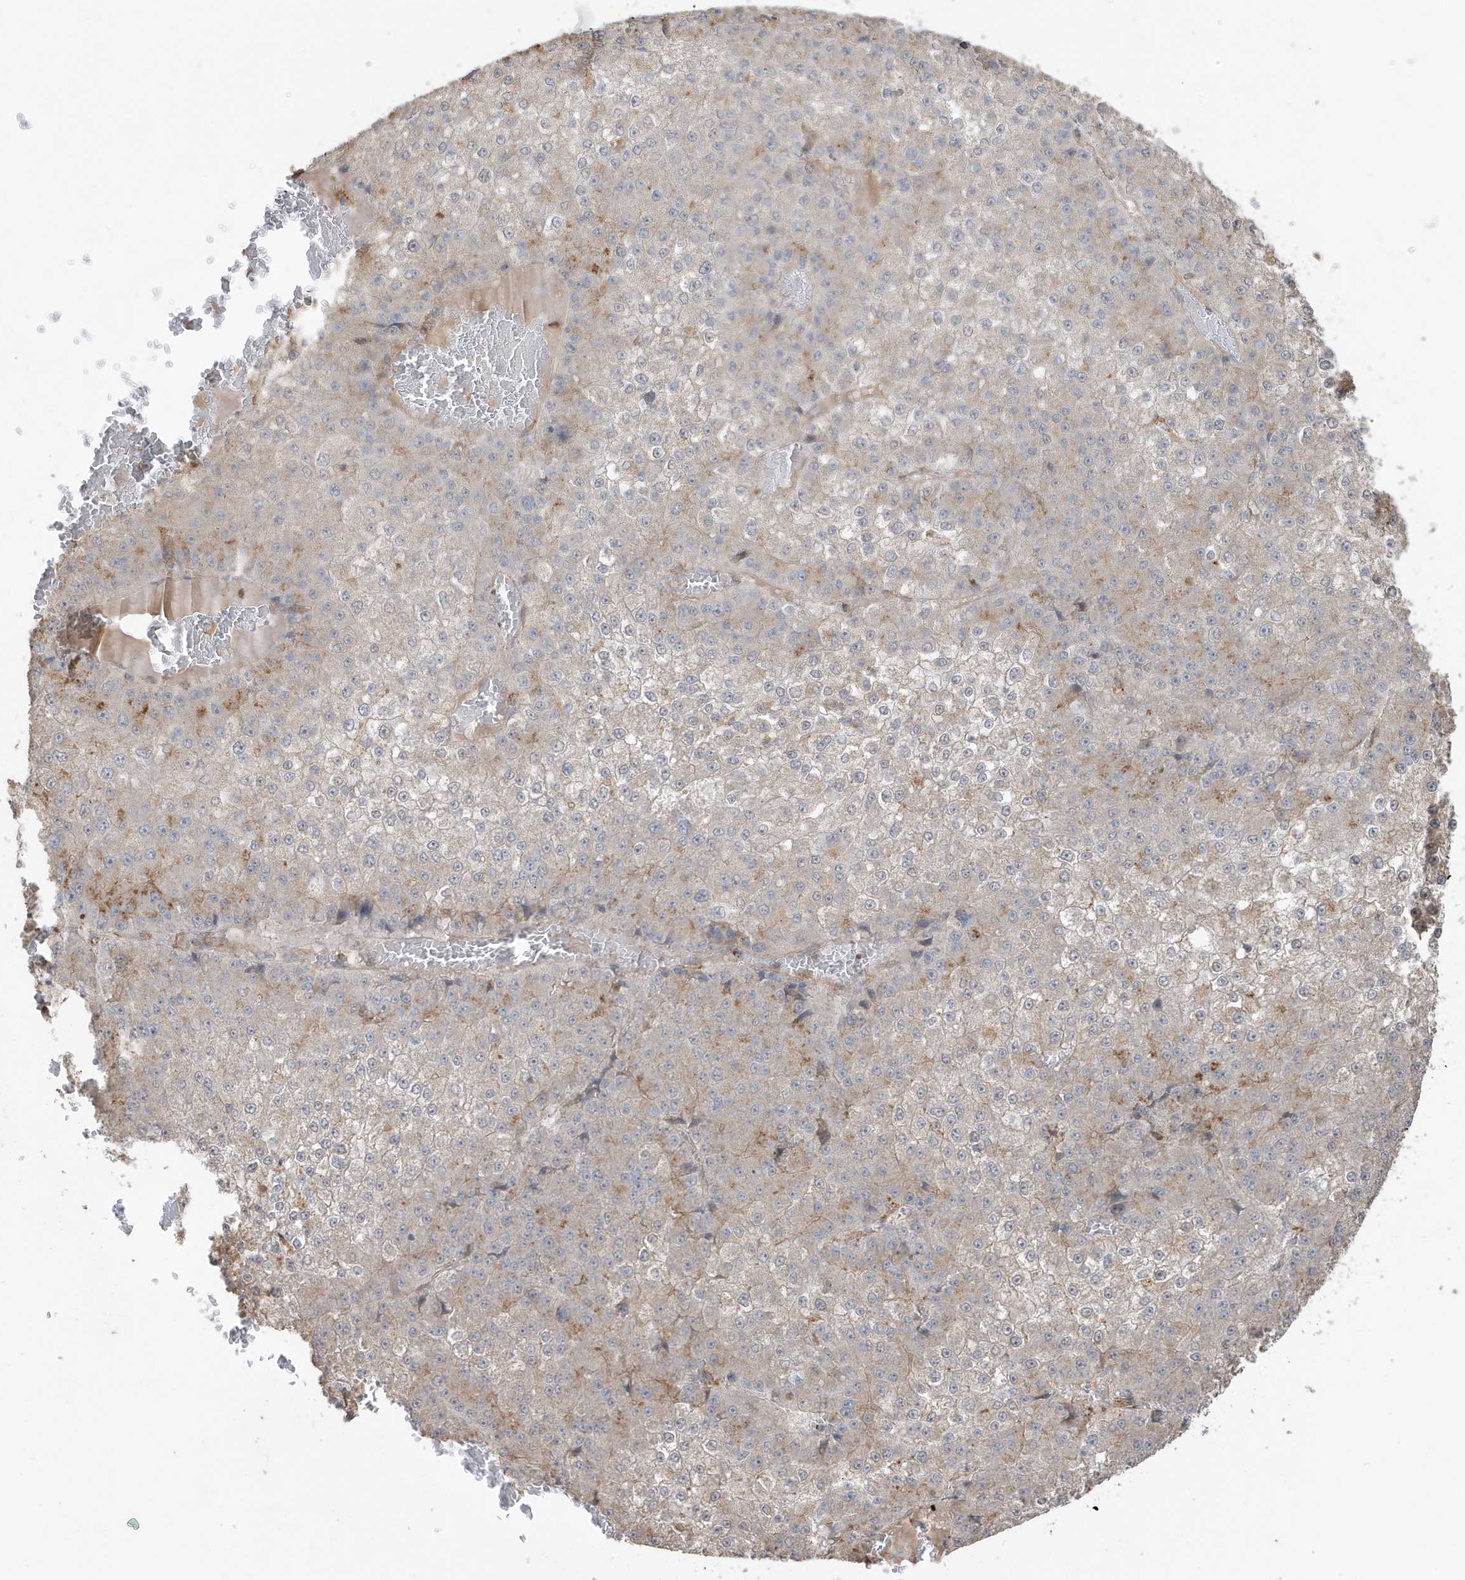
{"staining": {"intensity": "negative", "quantity": "none", "location": "none"}, "tissue": "liver cancer", "cell_type": "Tumor cells", "image_type": "cancer", "snomed": [{"axis": "morphology", "description": "Carcinoma, Hepatocellular, NOS"}, {"axis": "topography", "description": "Liver"}], "caption": "The micrograph exhibits no significant expression in tumor cells of liver cancer.", "gene": "PRRT3", "patient": {"sex": "female", "age": 73}}